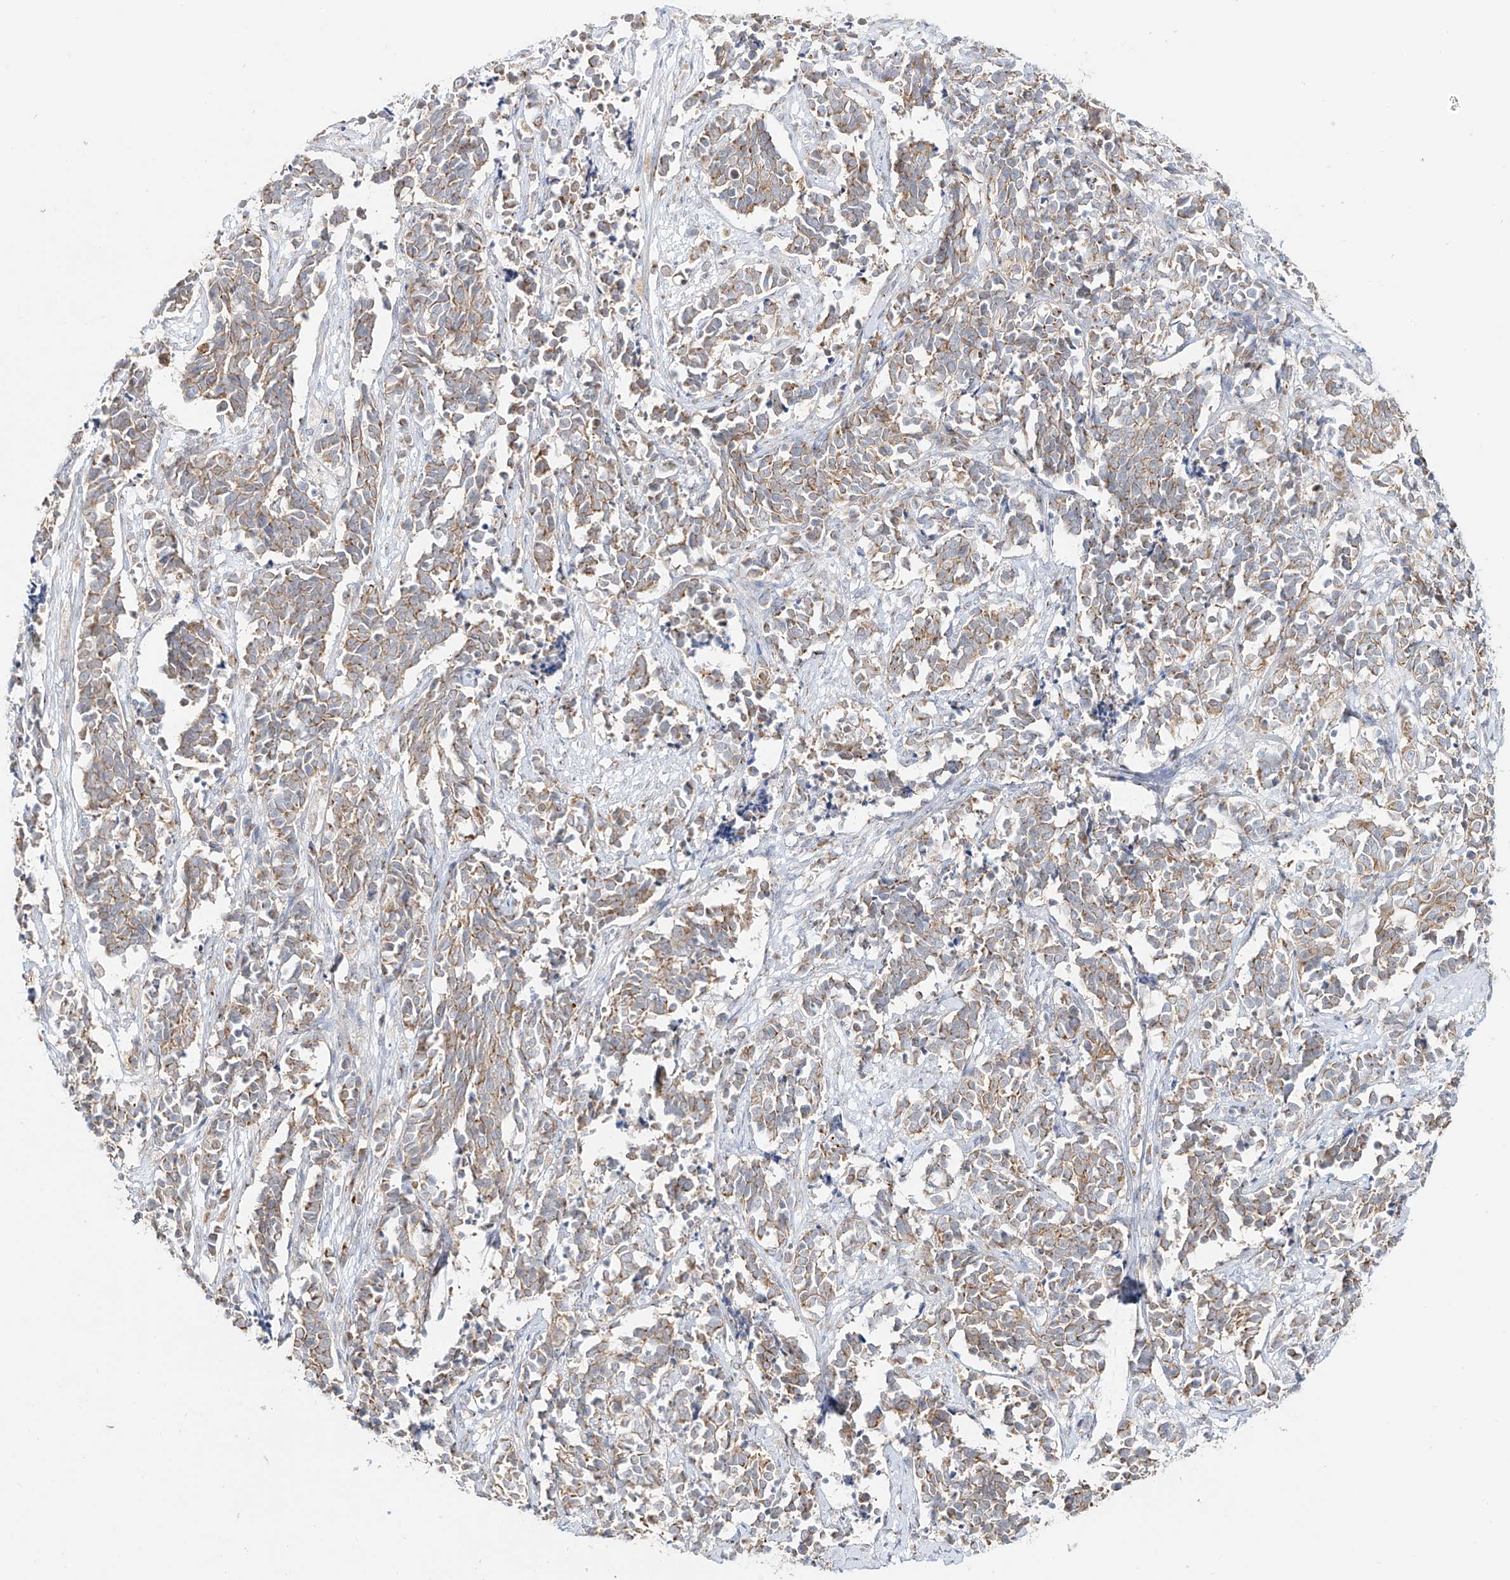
{"staining": {"intensity": "weak", "quantity": ">75%", "location": "cytoplasmic/membranous"}, "tissue": "cervical cancer", "cell_type": "Tumor cells", "image_type": "cancer", "snomed": [{"axis": "morphology", "description": "Normal tissue, NOS"}, {"axis": "morphology", "description": "Squamous cell carcinoma, NOS"}, {"axis": "topography", "description": "Cervix"}], "caption": "A photomicrograph of human cervical cancer (squamous cell carcinoma) stained for a protein demonstrates weak cytoplasmic/membranous brown staining in tumor cells.", "gene": "BSDC1", "patient": {"sex": "female", "age": 35}}